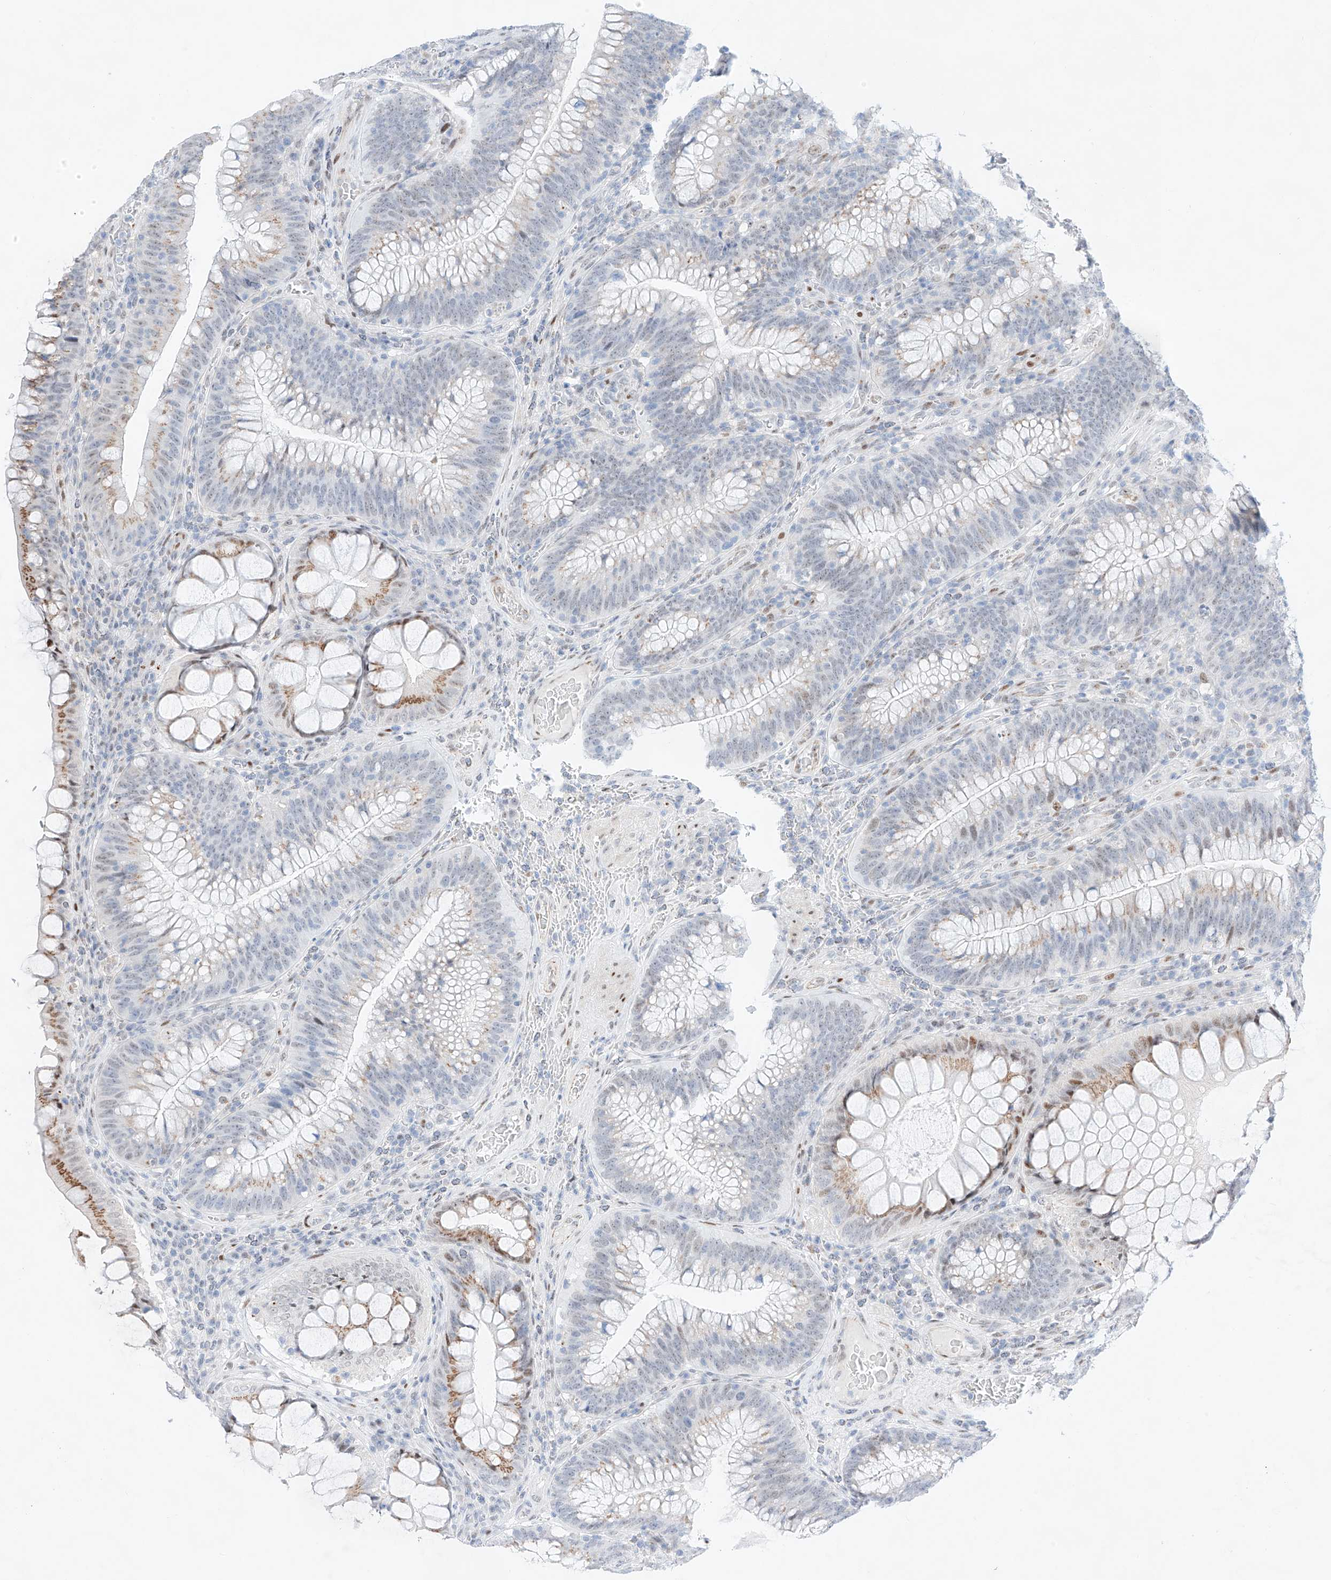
{"staining": {"intensity": "moderate", "quantity": "<25%", "location": "cytoplasmic/membranous,nuclear"}, "tissue": "colorectal cancer", "cell_type": "Tumor cells", "image_type": "cancer", "snomed": [{"axis": "morphology", "description": "Normal tissue, NOS"}, {"axis": "topography", "description": "Colon"}], "caption": "Moderate cytoplasmic/membranous and nuclear expression is present in about <25% of tumor cells in colorectal cancer.", "gene": "NT5C3B", "patient": {"sex": "female", "age": 82}}